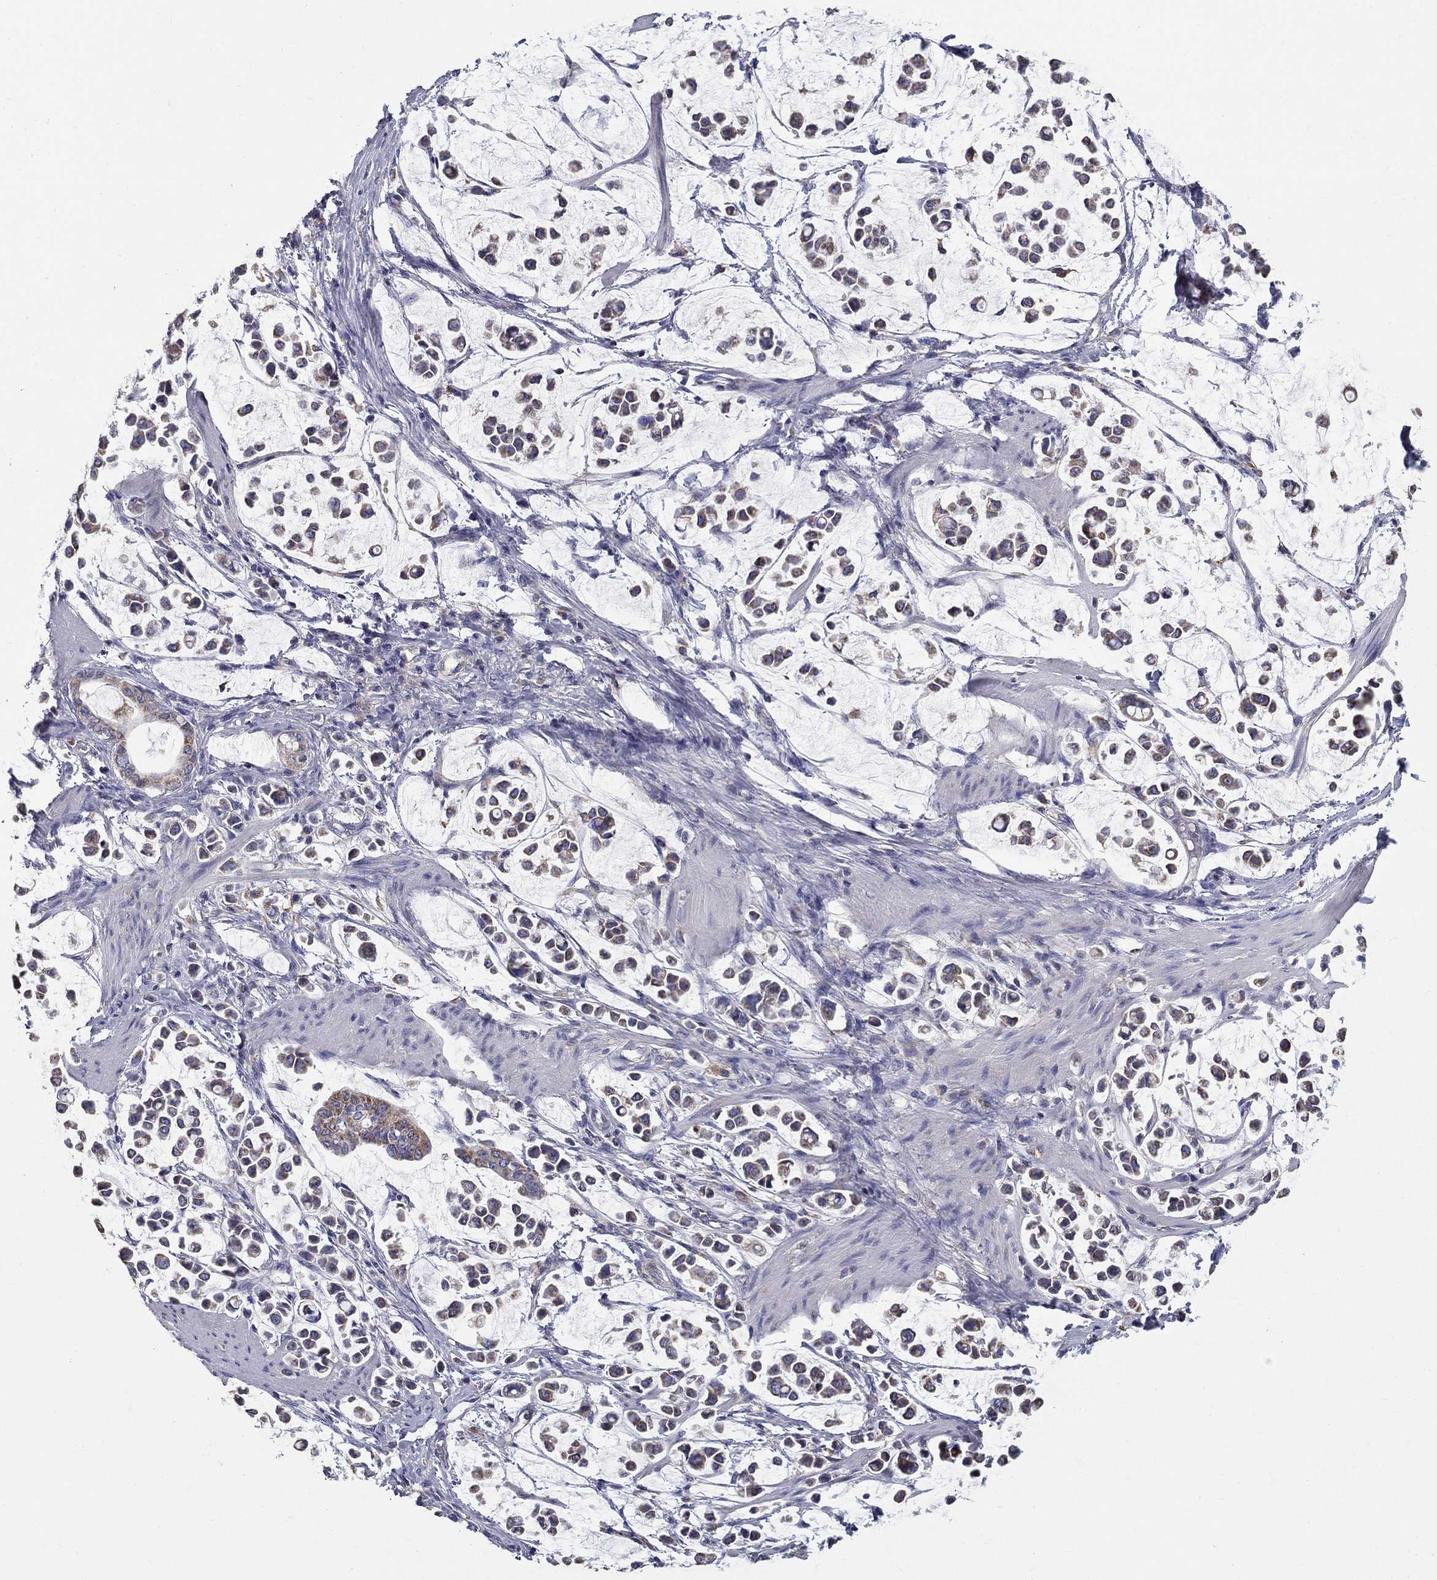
{"staining": {"intensity": "weak", "quantity": "25%-75%", "location": "cytoplasmic/membranous"}, "tissue": "stomach cancer", "cell_type": "Tumor cells", "image_type": "cancer", "snomed": [{"axis": "morphology", "description": "Adenocarcinoma, NOS"}, {"axis": "topography", "description": "Stomach"}], "caption": "Protein staining of adenocarcinoma (stomach) tissue reveals weak cytoplasmic/membranous positivity in approximately 25%-75% of tumor cells.", "gene": "NME5", "patient": {"sex": "male", "age": 82}}